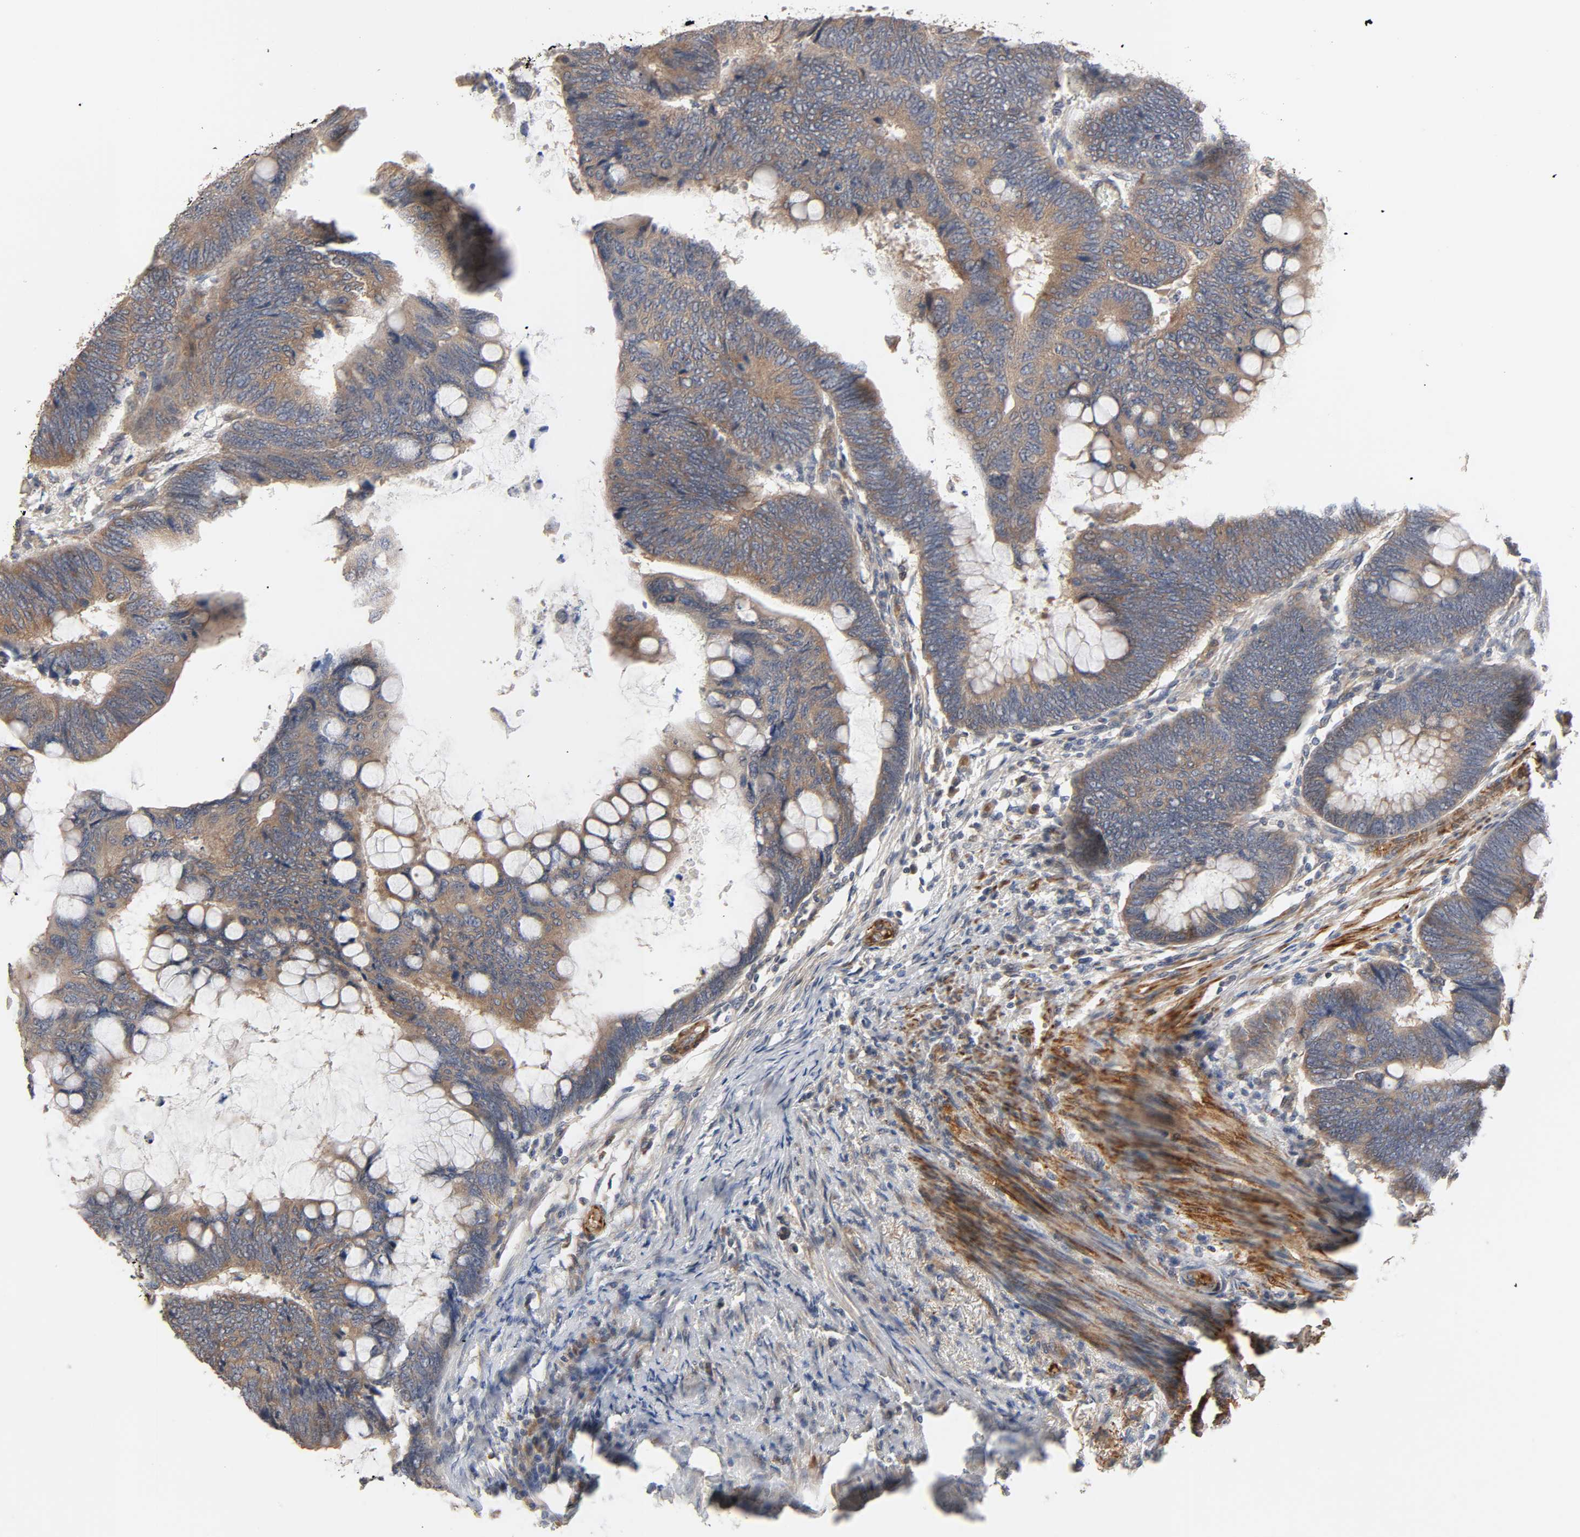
{"staining": {"intensity": "moderate", "quantity": ">75%", "location": "cytoplasmic/membranous"}, "tissue": "colorectal cancer", "cell_type": "Tumor cells", "image_type": "cancer", "snomed": [{"axis": "morphology", "description": "Normal tissue, NOS"}, {"axis": "morphology", "description": "Adenocarcinoma, NOS"}, {"axis": "topography", "description": "Rectum"}, {"axis": "topography", "description": "Peripheral nerve tissue"}], "caption": "Brown immunohistochemical staining in human colorectal adenocarcinoma shows moderate cytoplasmic/membranous expression in approximately >75% of tumor cells.", "gene": "NEMF", "patient": {"sex": "male", "age": 92}}